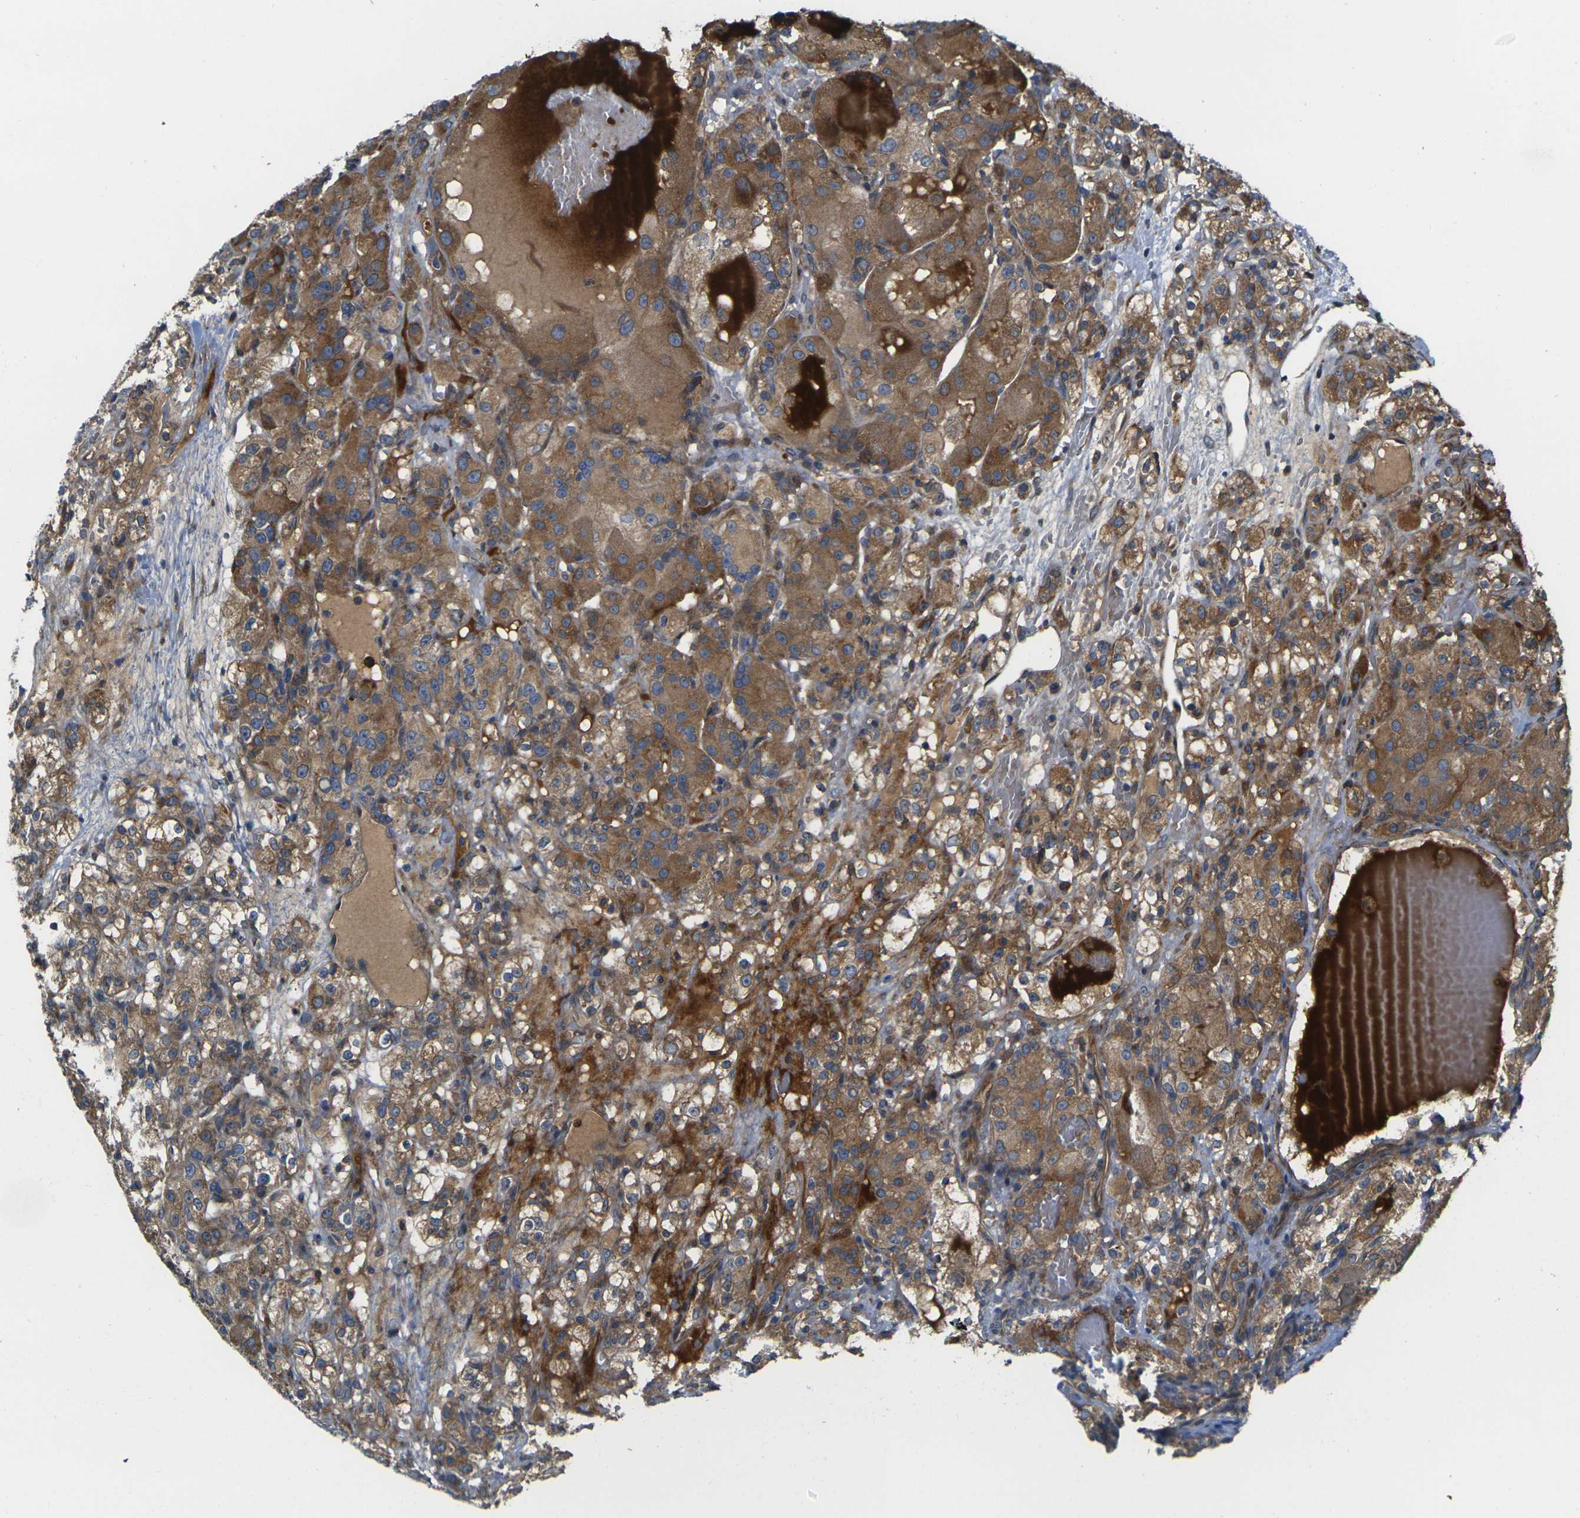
{"staining": {"intensity": "moderate", "quantity": ">75%", "location": "cytoplasmic/membranous"}, "tissue": "renal cancer", "cell_type": "Tumor cells", "image_type": "cancer", "snomed": [{"axis": "morphology", "description": "Normal tissue, NOS"}, {"axis": "morphology", "description": "Adenocarcinoma, NOS"}, {"axis": "topography", "description": "Kidney"}], "caption": "Immunohistochemistry (DAB (3,3'-diaminobenzidine)) staining of human adenocarcinoma (renal) displays moderate cytoplasmic/membranous protein staining in about >75% of tumor cells.", "gene": "FZD1", "patient": {"sex": "male", "age": 61}}